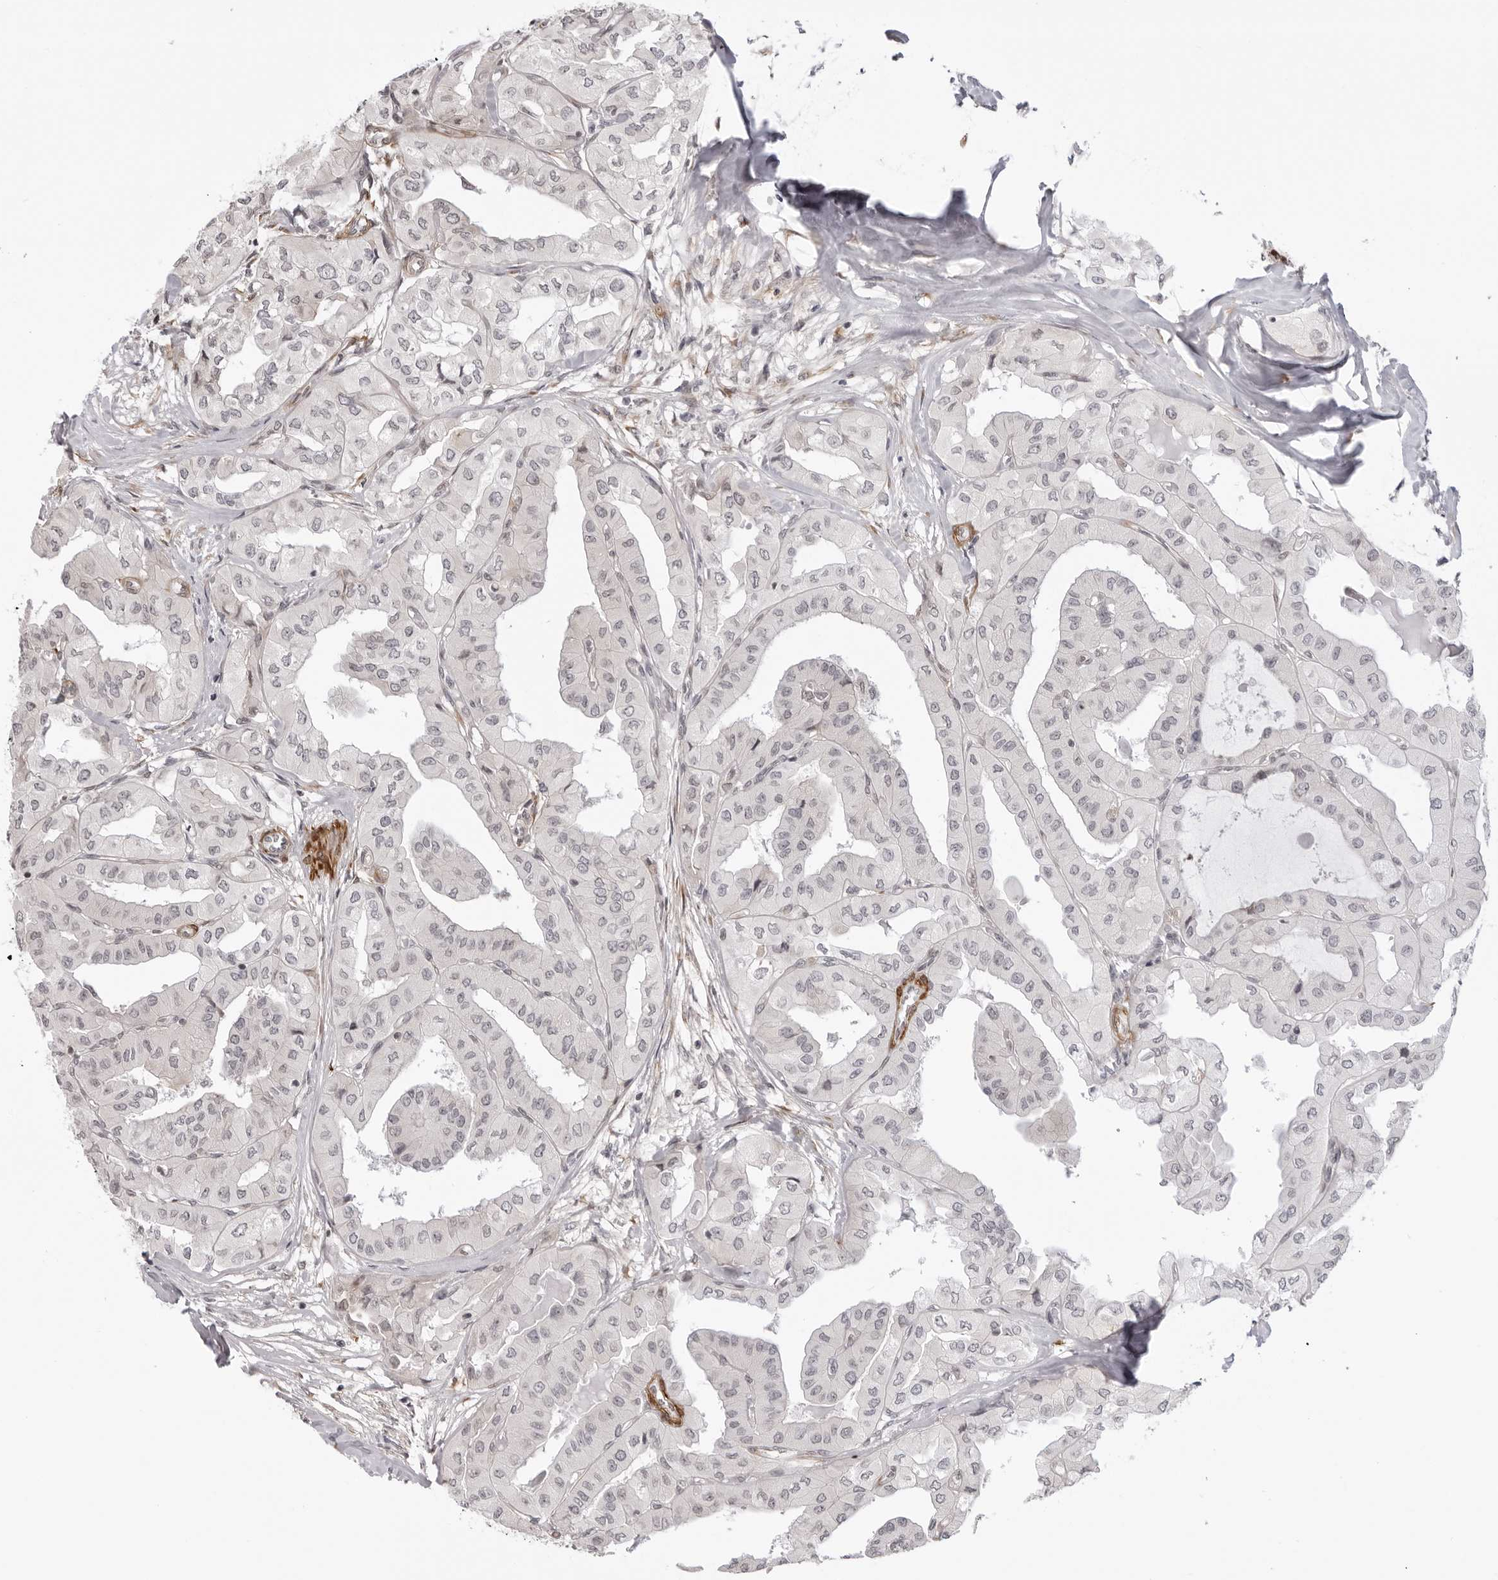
{"staining": {"intensity": "negative", "quantity": "none", "location": "none"}, "tissue": "thyroid cancer", "cell_type": "Tumor cells", "image_type": "cancer", "snomed": [{"axis": "morphology", "description": "Papillary adenocarcinoma, NOS"}, {"axis": "topography", "description": "Thyroid gland"}], "caption": "A high-resolution photomicrograph shows immunohistochemistry staining of thyroid cancer, which exhibits no significant positivity in tumor cells.", "gene": "SRGAP2", "patient": {"sex": "female", "age": 59}}